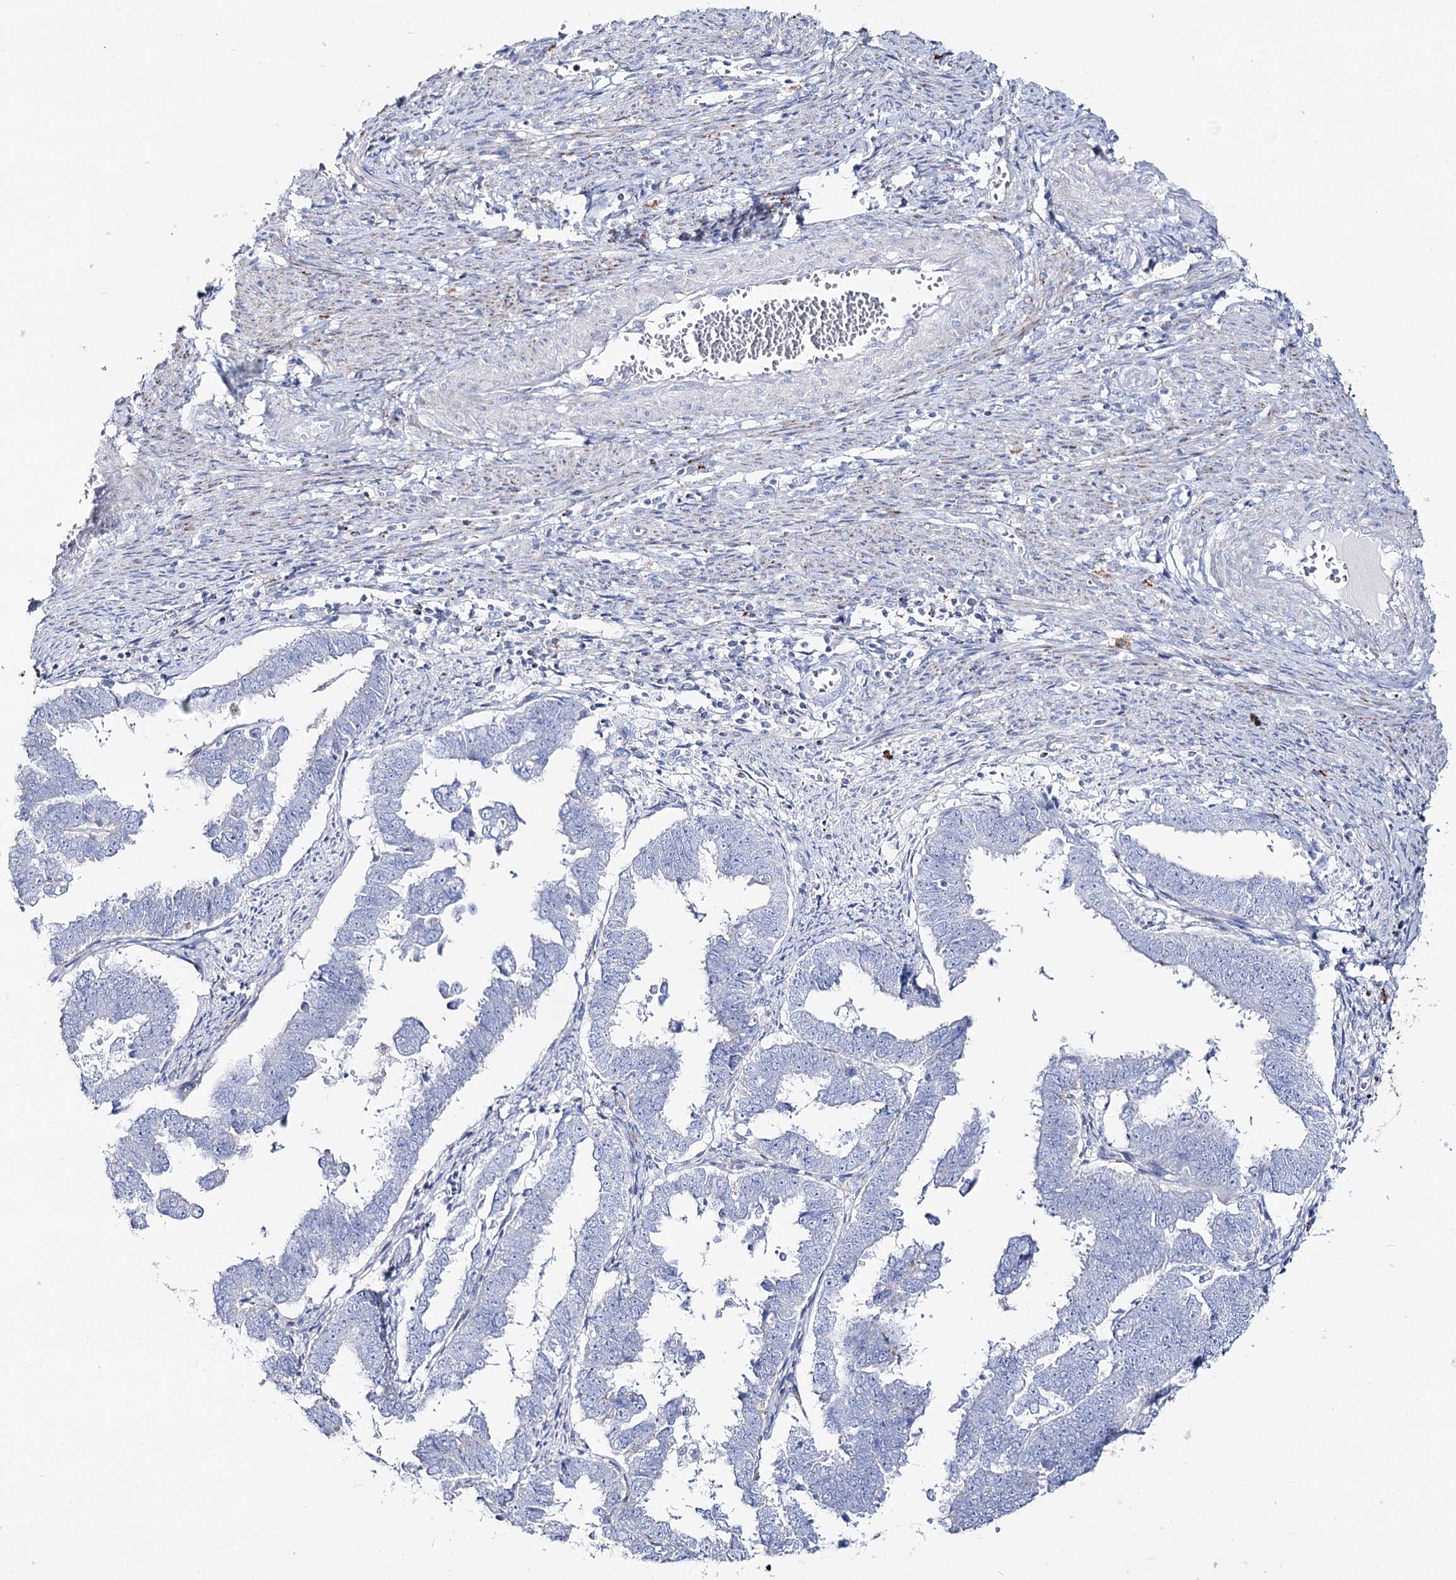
{"staining": {"intensity": "negative", "quantity": "none", "location": "none"}, "tissue": "endometrial cancer", "cell_type": "Tumor cells", "image_type": "cancer", "snomed": [{"axis": "morphology", "description": "Adenocarcinoma, NOS"}, {"axis": "topography", "description": "Endometrium"}], "caption": "DAB (3,3'-diaminobenzidine) immunohistochemical staining of adenocarcinoma (endometrial) displays no significant expression in tumor cells.", "gene": "SLC3A1", "patient": {"sex": "female", "age": 75}}